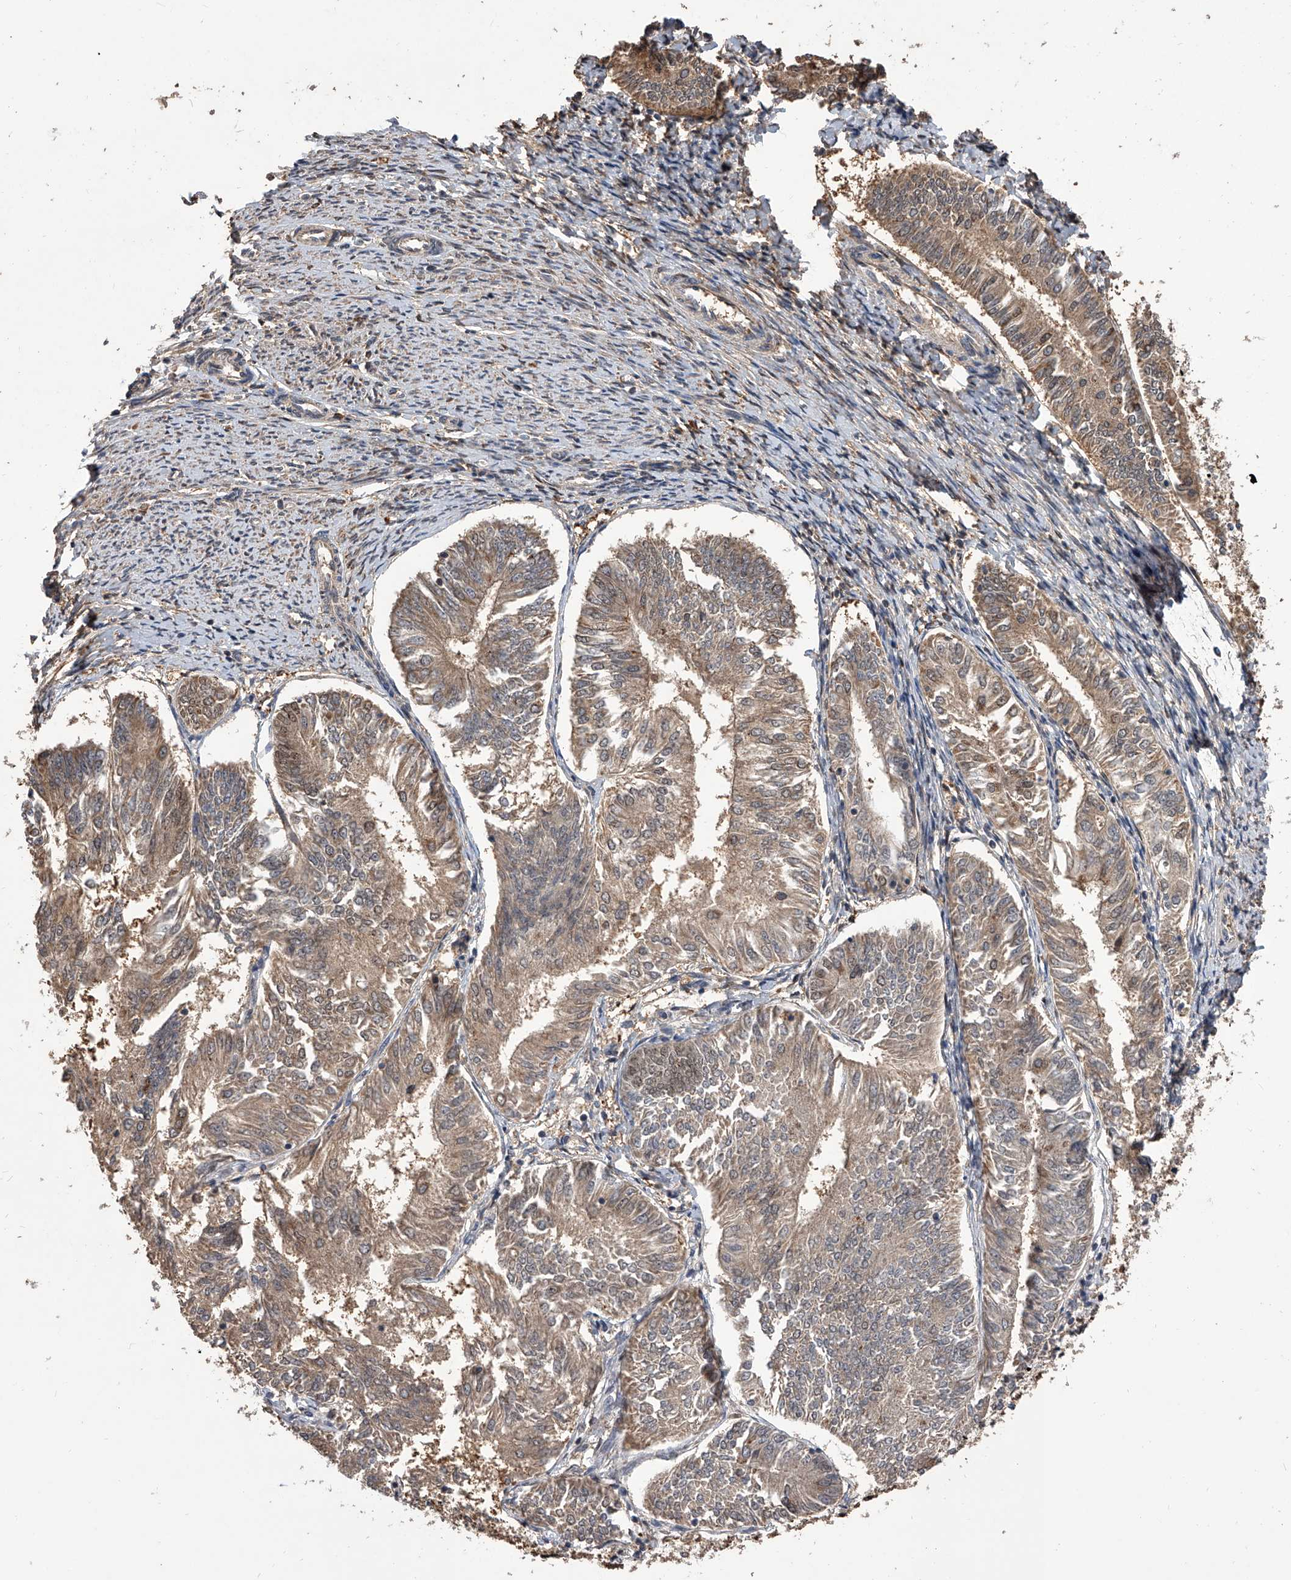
{"staining": {"intensity": "weak", "quantity": ">75%", "location": "cytoplasmic/membranous"}, "tissue": "endometrial cancer", "cell_type": "Tumor cells", "image_type": "cancer", "snomed": [{"axis": "morphology", "description": "Adenocarcinoma, NOS"}, {"axis": "topography", "description": "Endometrium"}], "caption": "The histopathology image demonstrates a brown stain indicating the presence of a protein in the cytoplasmic/membranous of tumor cells in endometrial cancer (adenocarcinoma).", "gene": "GMDS", "patient": {"sex": "female", "age": 58}}